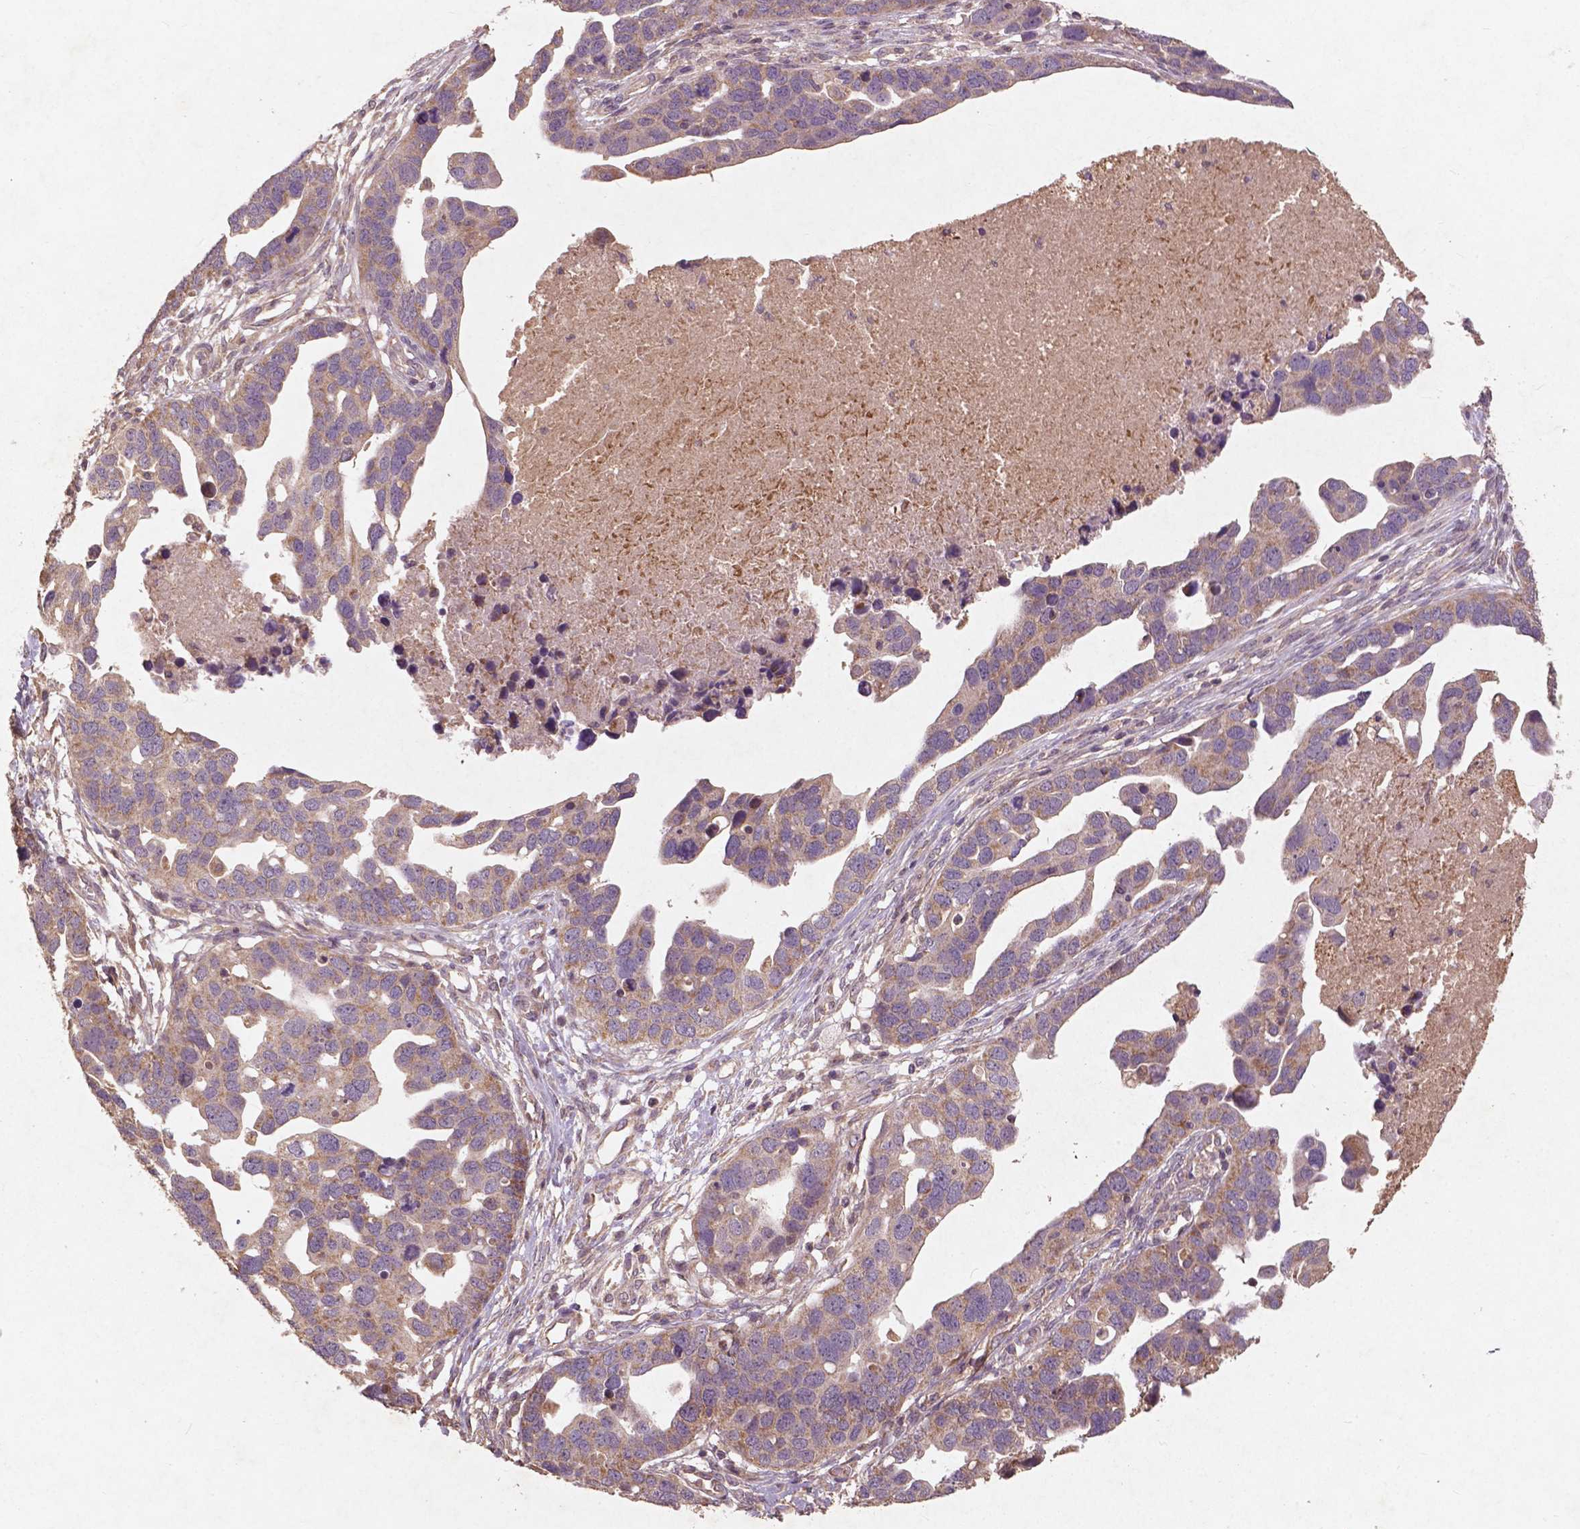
{"staining": {"intensity": "moderate", "quantity": "25%-75%", "location": "cytoplasmic/membranous"}, "tissue": "ovarian cancer", "cell_type": "Tumor cells", "image_type": "cancer", "snomed": [{"axis": "morphology", "description": "Cystadenocarcinoma, serous, NOS"}, {"axis": "topography", "description": "Ovary"}], "caption": "Serous cystadenocarcinoma (ovarian) stained with a protein marker displays moderate staining in tumor cells.", "gene": "ST6GALNAC5", "patient": {"sex": "female", "age": 54}}